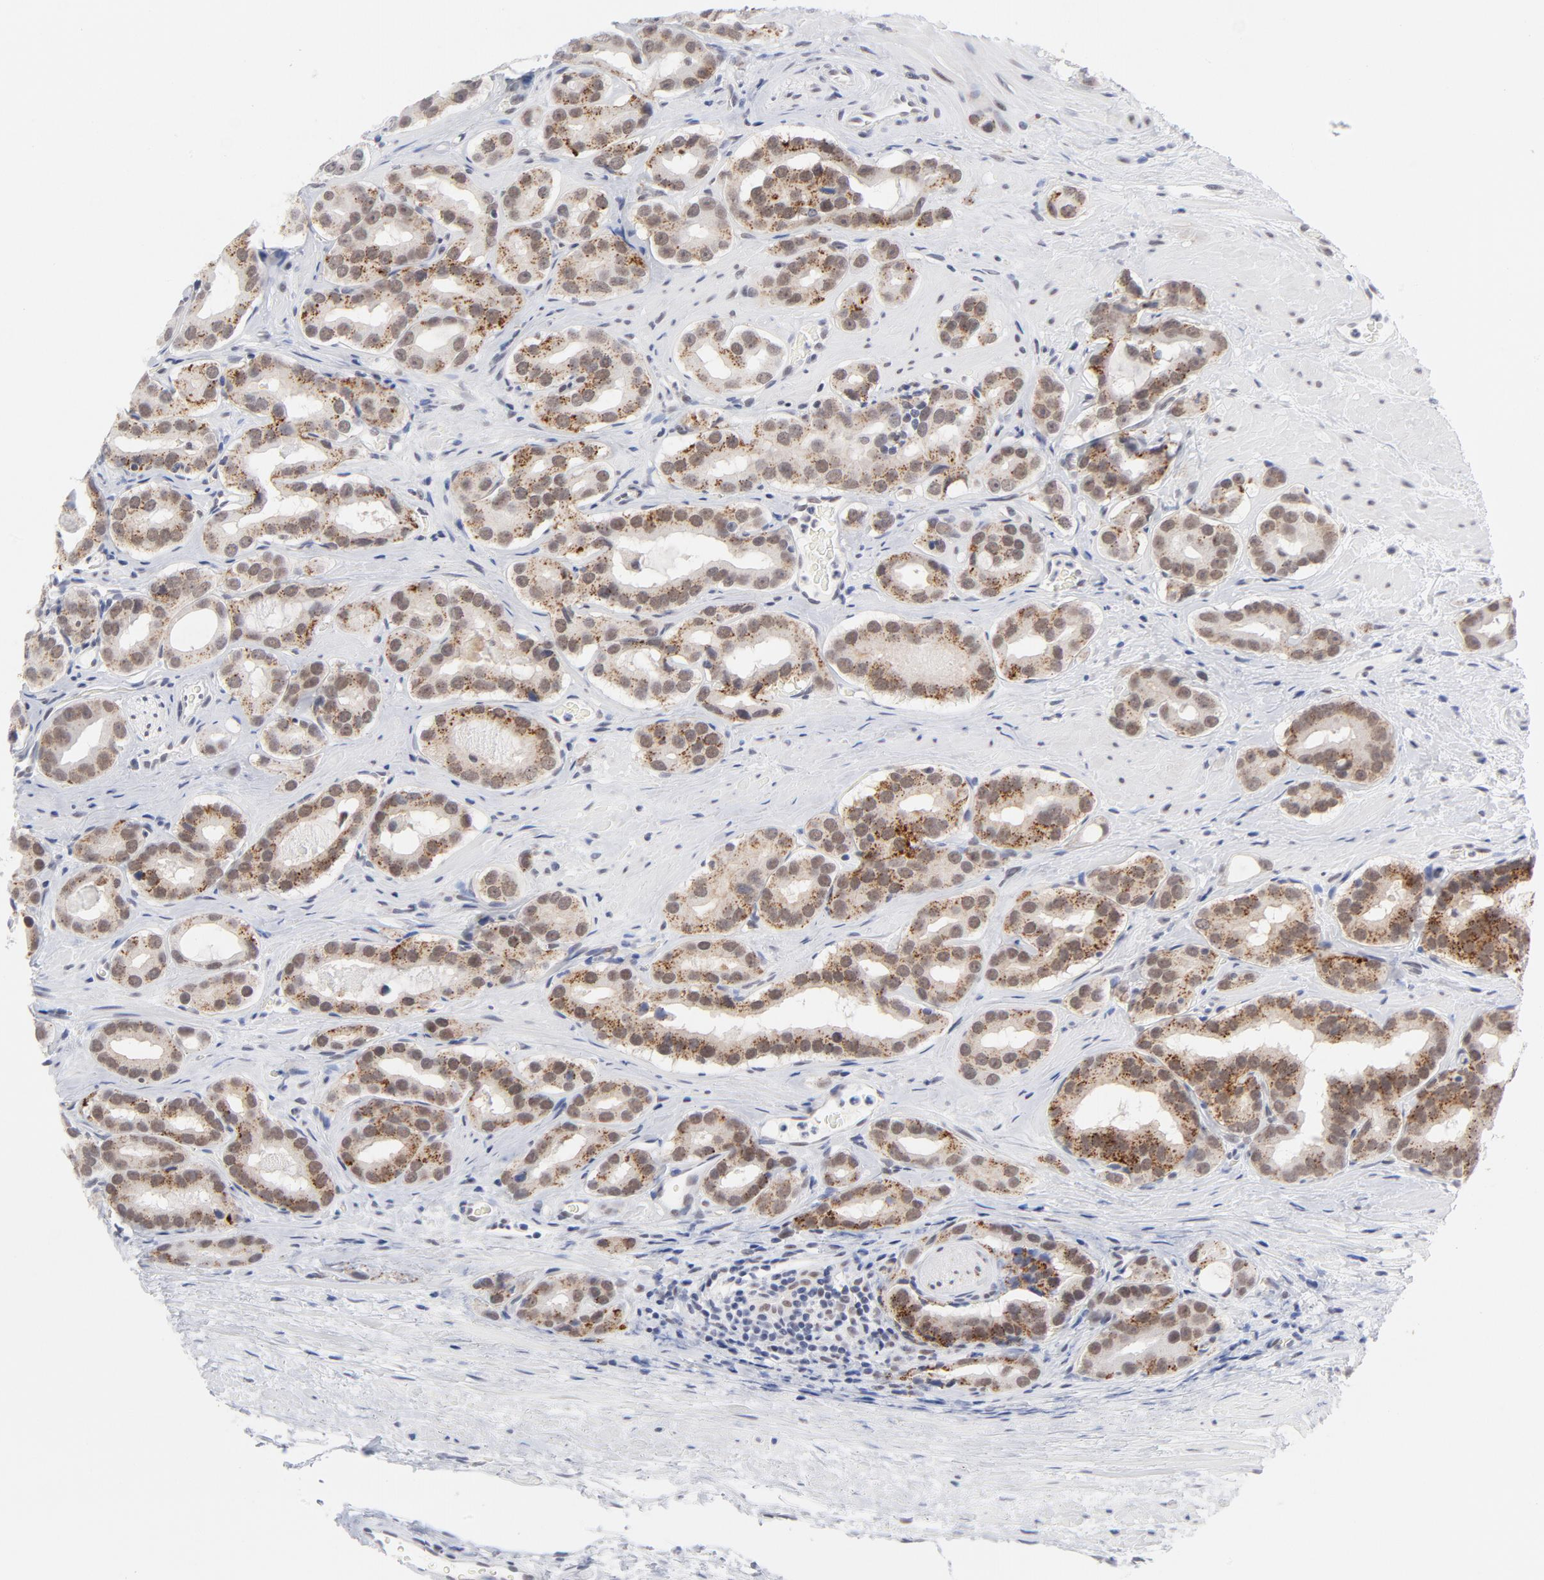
{"staining": {"intensity": "moderate", "quantity": "25%-75%", "location": "cytoplasmic/membranous,nuclear"}, "tissue": "prostate cancer", "cell_type": "Tumor cells", "image_type": "cancer", "snomed": [{"axis": "morphology", "description": "Adenocarcinoma, Low grade"}, {"axis": "topography", "description": "Prostate"}], "caption": "Prostate cancer (adenocarcinoma (low-grade)) stained with a brown dye displays moderate cytoplasmic/membranous and nuclear positive expression in approximately 25%-75% of tumor cells.", "gene": "BAP1", "patient": {"sex": "male", "age": 59}}